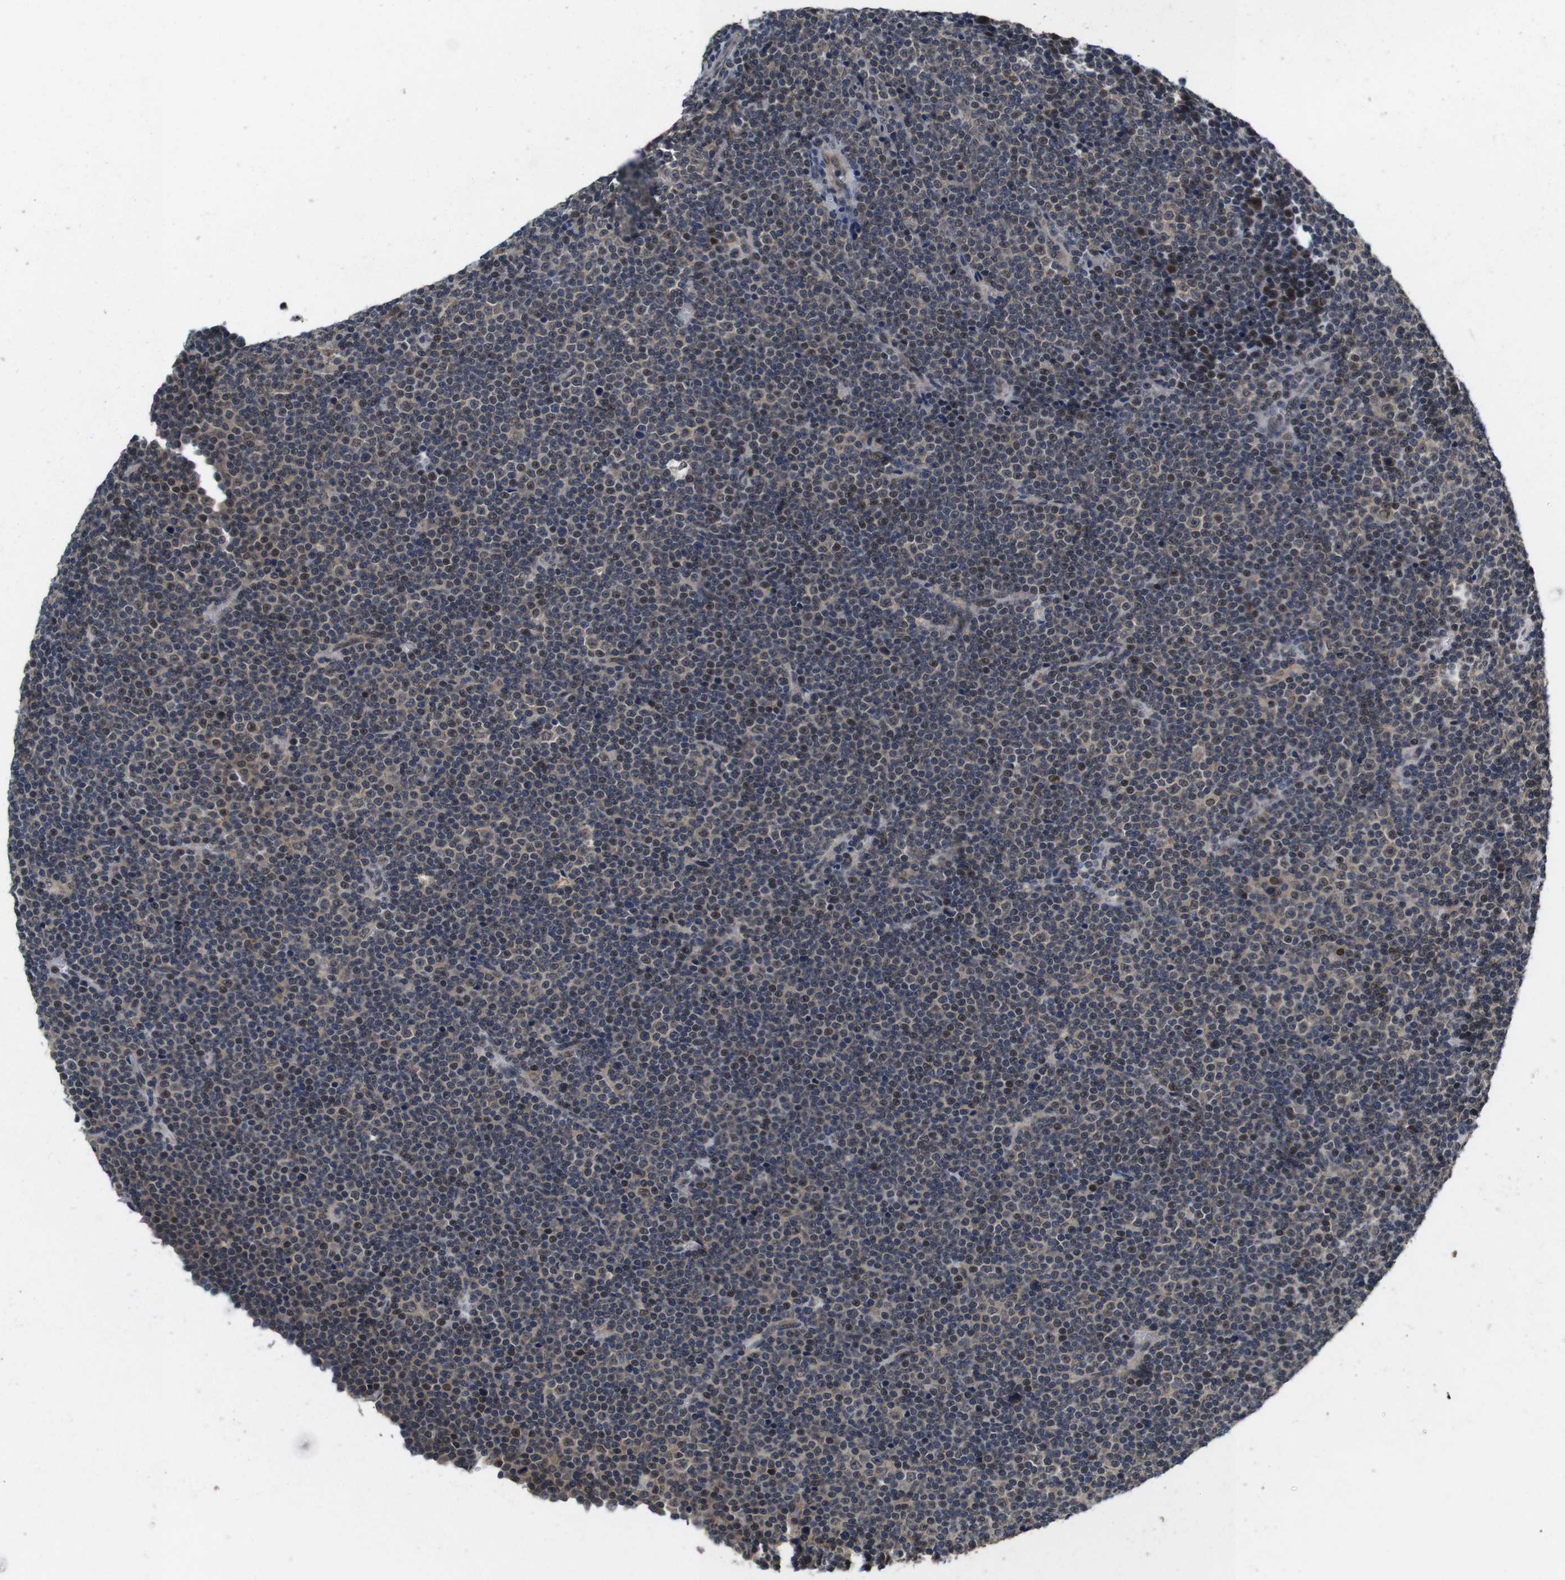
{"staining": {"intensity": "weak", "quantity": "25%-75%", "location": "cytoplasmic/membranous,nuclear"}, "tissue": "lymphoma", "cell_type": "Tumor cells", "image_type": "cancer", "snomed": [{"axis": "morphology", "description": "Malignant lymphoma, non-Hodgkin's type, Low grade"}, {"axis": "topography", "description": "Lymph node"}], "caption": "A brown stain highlights weak cytoplasmic/membranous and nuclear staining of a protein in lymphoma tumor cells. (Stains: DAB in brown, nuclei in blue, Microscopy: brightfield microscopy at high magnification).", "gene": "ZBTB46", "patient": {"sex": "female", "age": 67}}